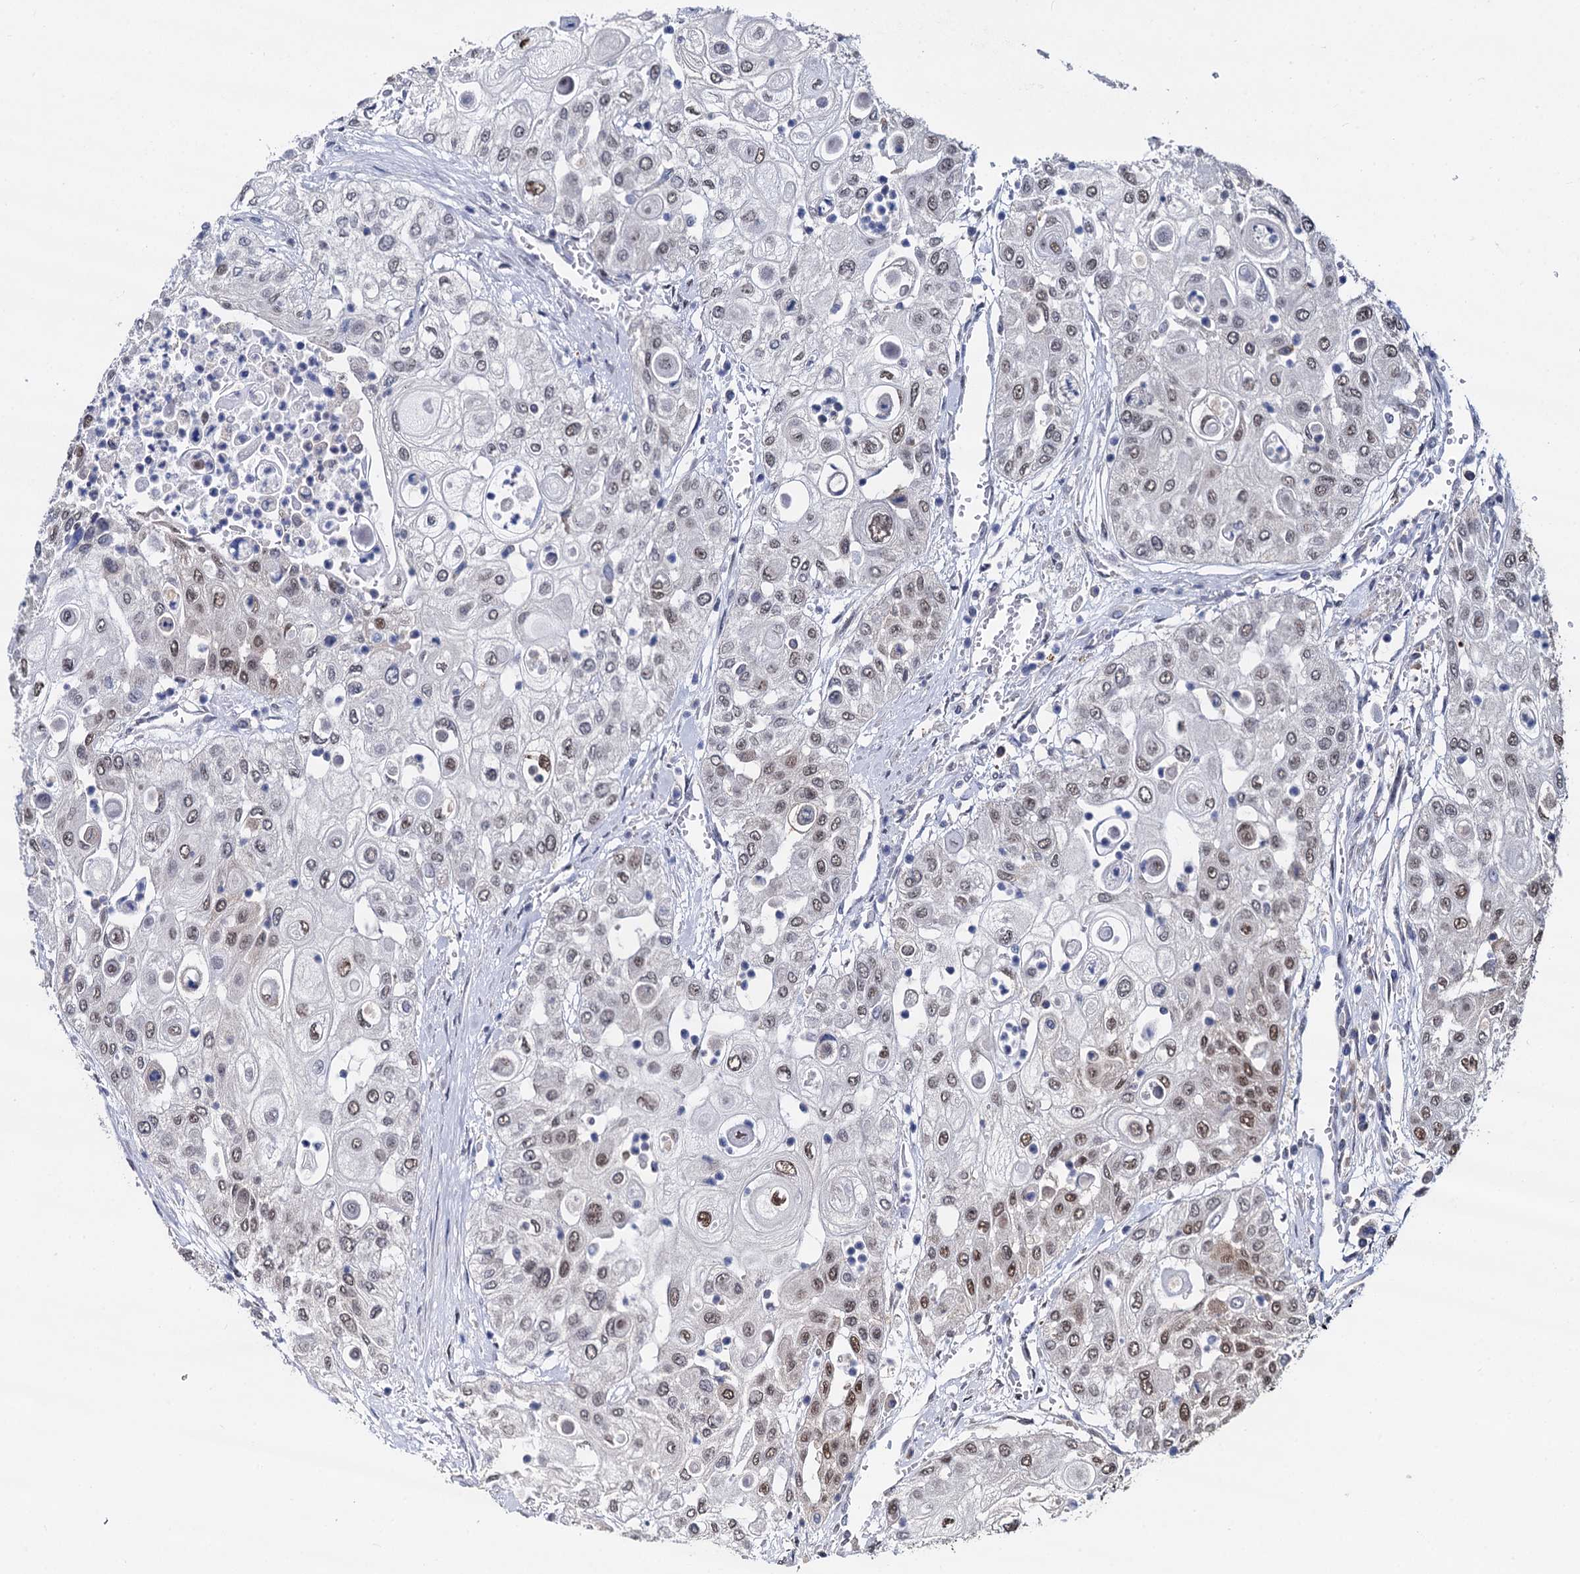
{"staining": {"intensity": "moderate", "quantity": "25%-75%", "location": "nuclear"}, "tissue": "urothelial cancer", "cell_type": "Tumor cells", "image_type": "cancer", "snomed": [{"axis": "morphology", "description": "Urothelial carcinoma, High grade"}, {"axis": "topography", "description": "Urinary bladder"}], "caption": "A micrograph of human urothelial cancer stained for a protein demonstrates moderate nuclear brown staining in tumor cells.", "gene": "PSMD4", "patient": {"sex": "female", "age": 79}}